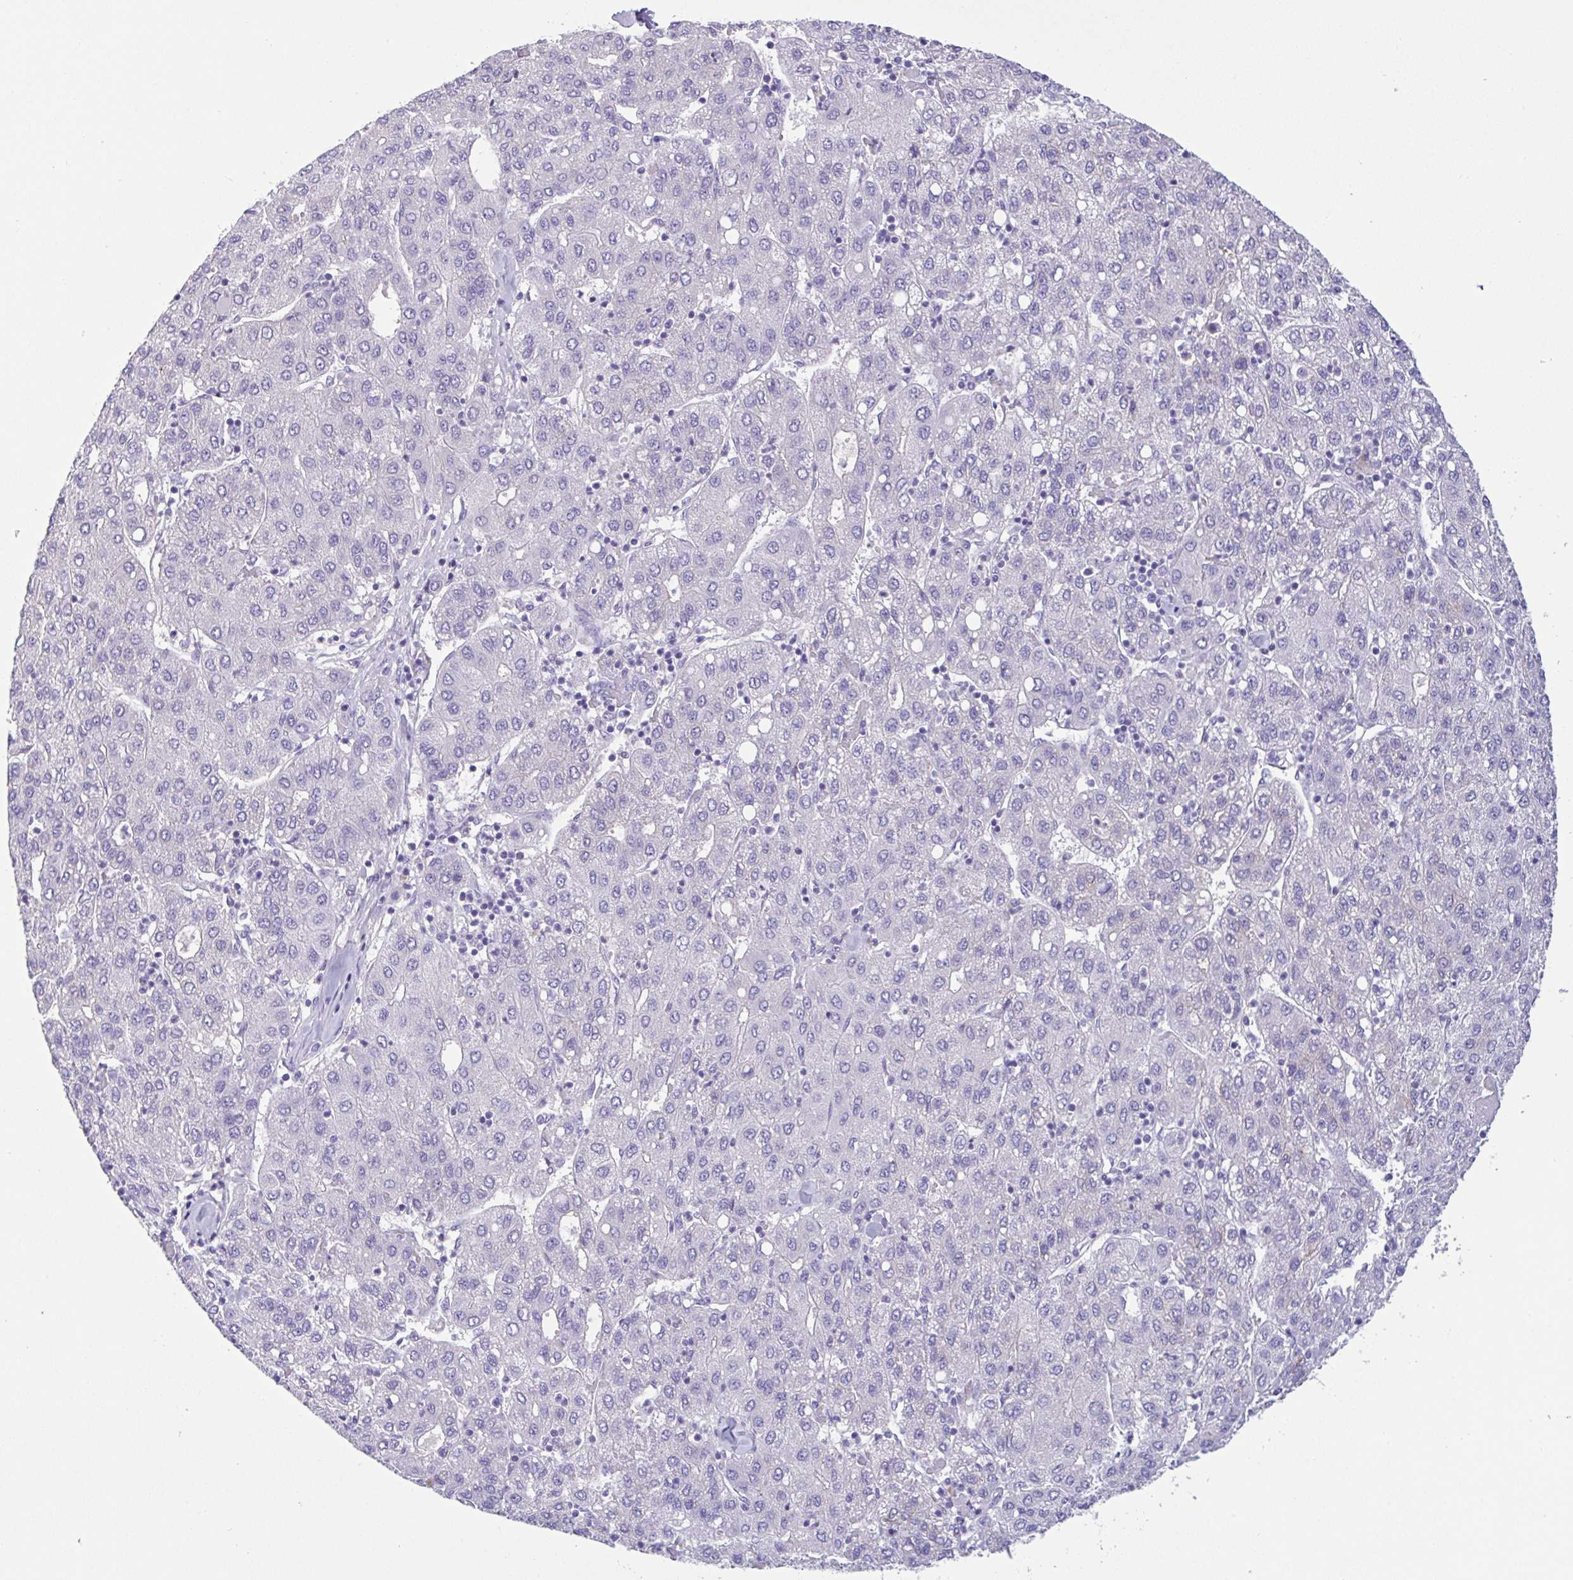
{"staining": {"intensity": "negative", "quantity": "none", "location": "none"}, "tissue": "liver cancer", "cell_type": "Tumor cells", "image_type": "cancer", "snomed": [{"axis": "morphology", "description": "Carcinoma, Hepatocellular, NOS"}, {"axis": "topography", "description": "Liver"}], "caption": "A high-resolution micrograph shows immunohistochemistry (IHC) staining of liver cancer (hepatocellular carcinoma), which displays no significant expression in tumor cells.", "gene": "FBXL20", "patient": {"sex": "male", "age": 65}}